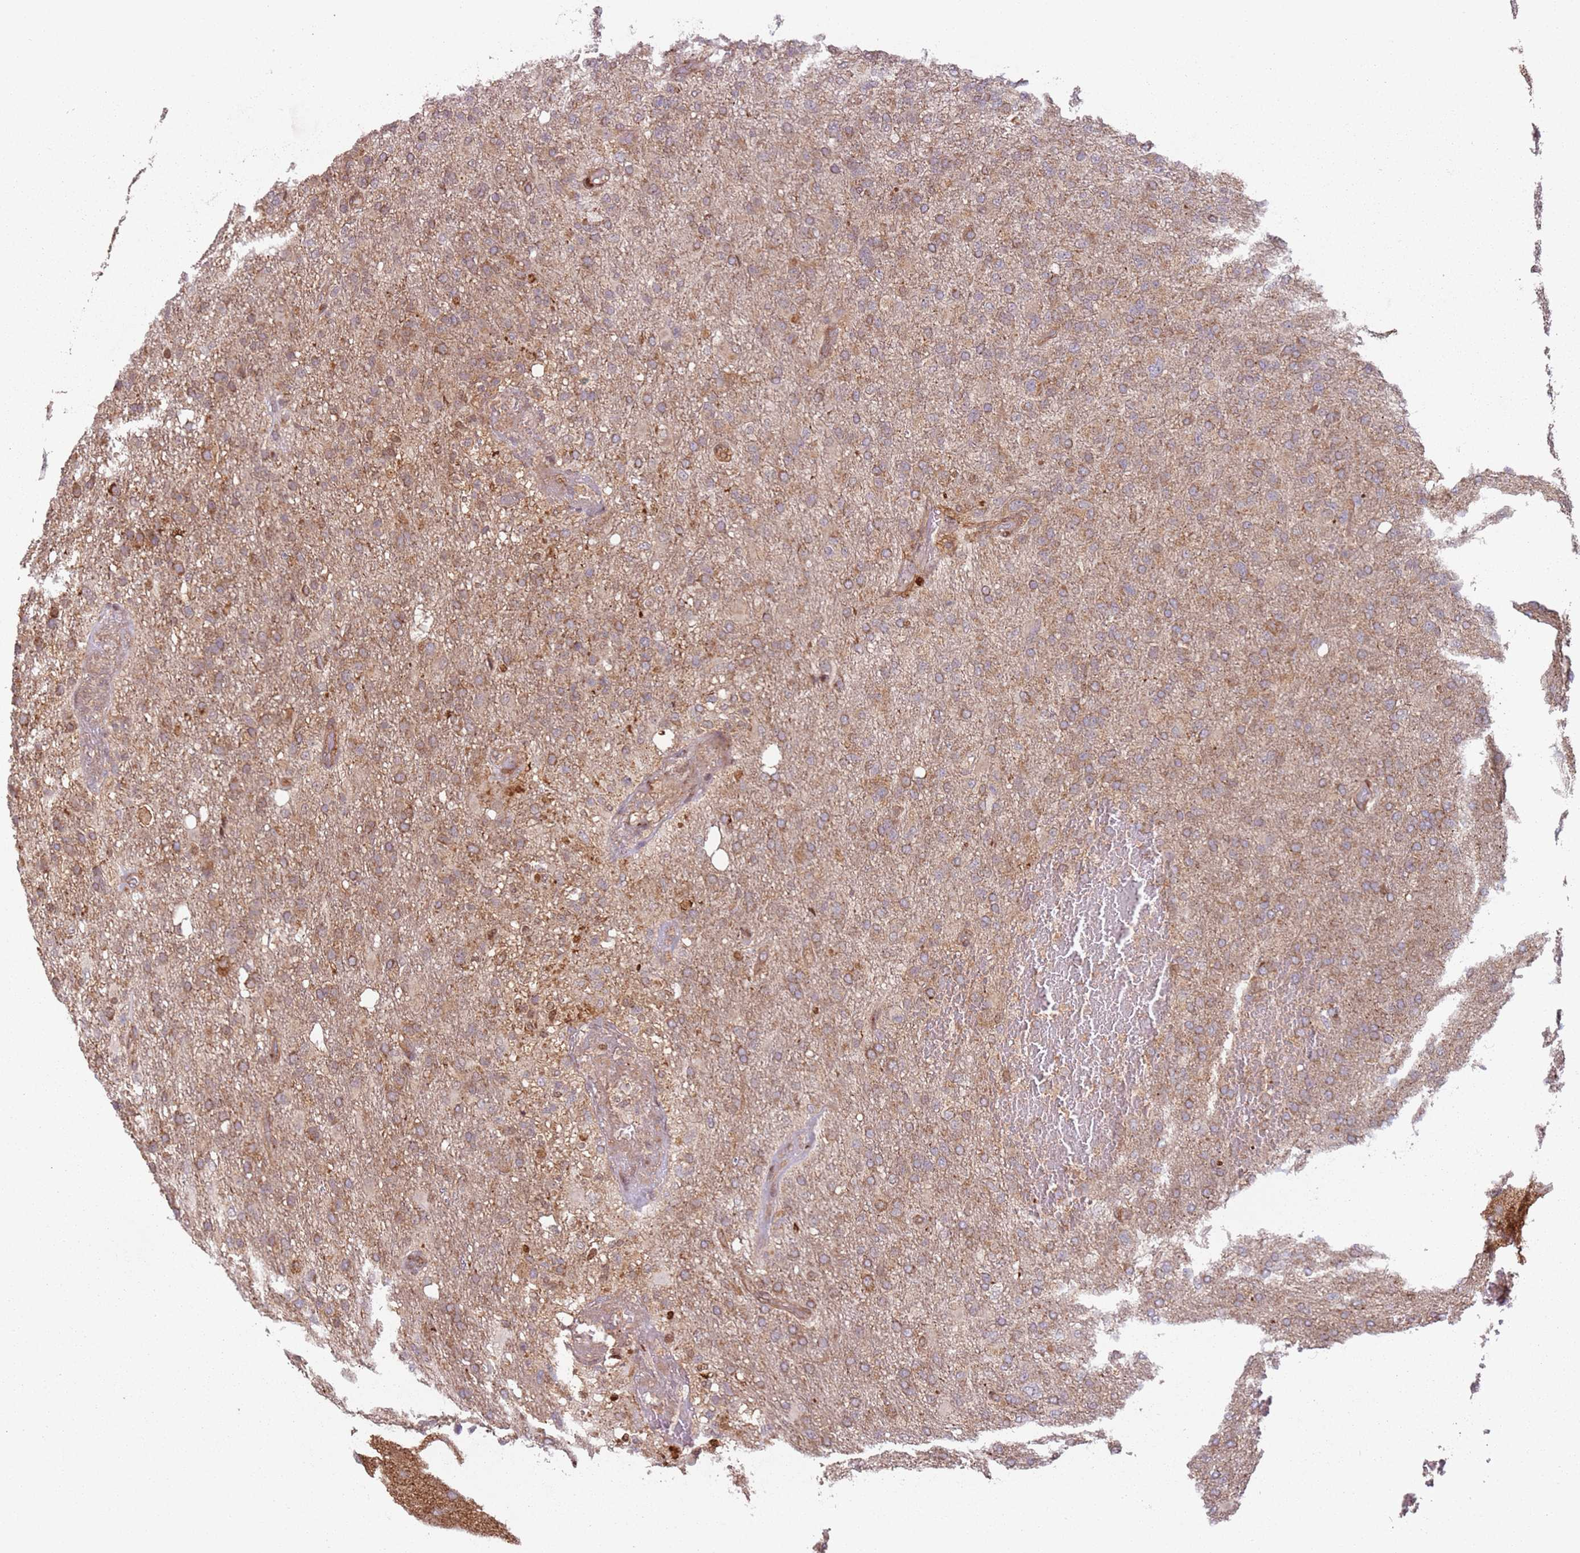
{"staining": {"intensity": "moderate", "quantity": "25%-75%", "location": "cytoplasmic/membranous"}, "tissue": "glioma", "cell_type": "Tumor cells", "image_type": "cancer", "snomed": [{"axis": "morphology", "description": "Glioma, malignant, High grade"}, {"axis": "topography", "description": "Brain"}], "caption": "Protein expression analysis of human glioma reveals moderate cytoplasmic/membranous expression in approximately 25%-75% of tumor cells.", "gene": "HNRNPLL", "patient": {"sex": "female", "age": 74}}